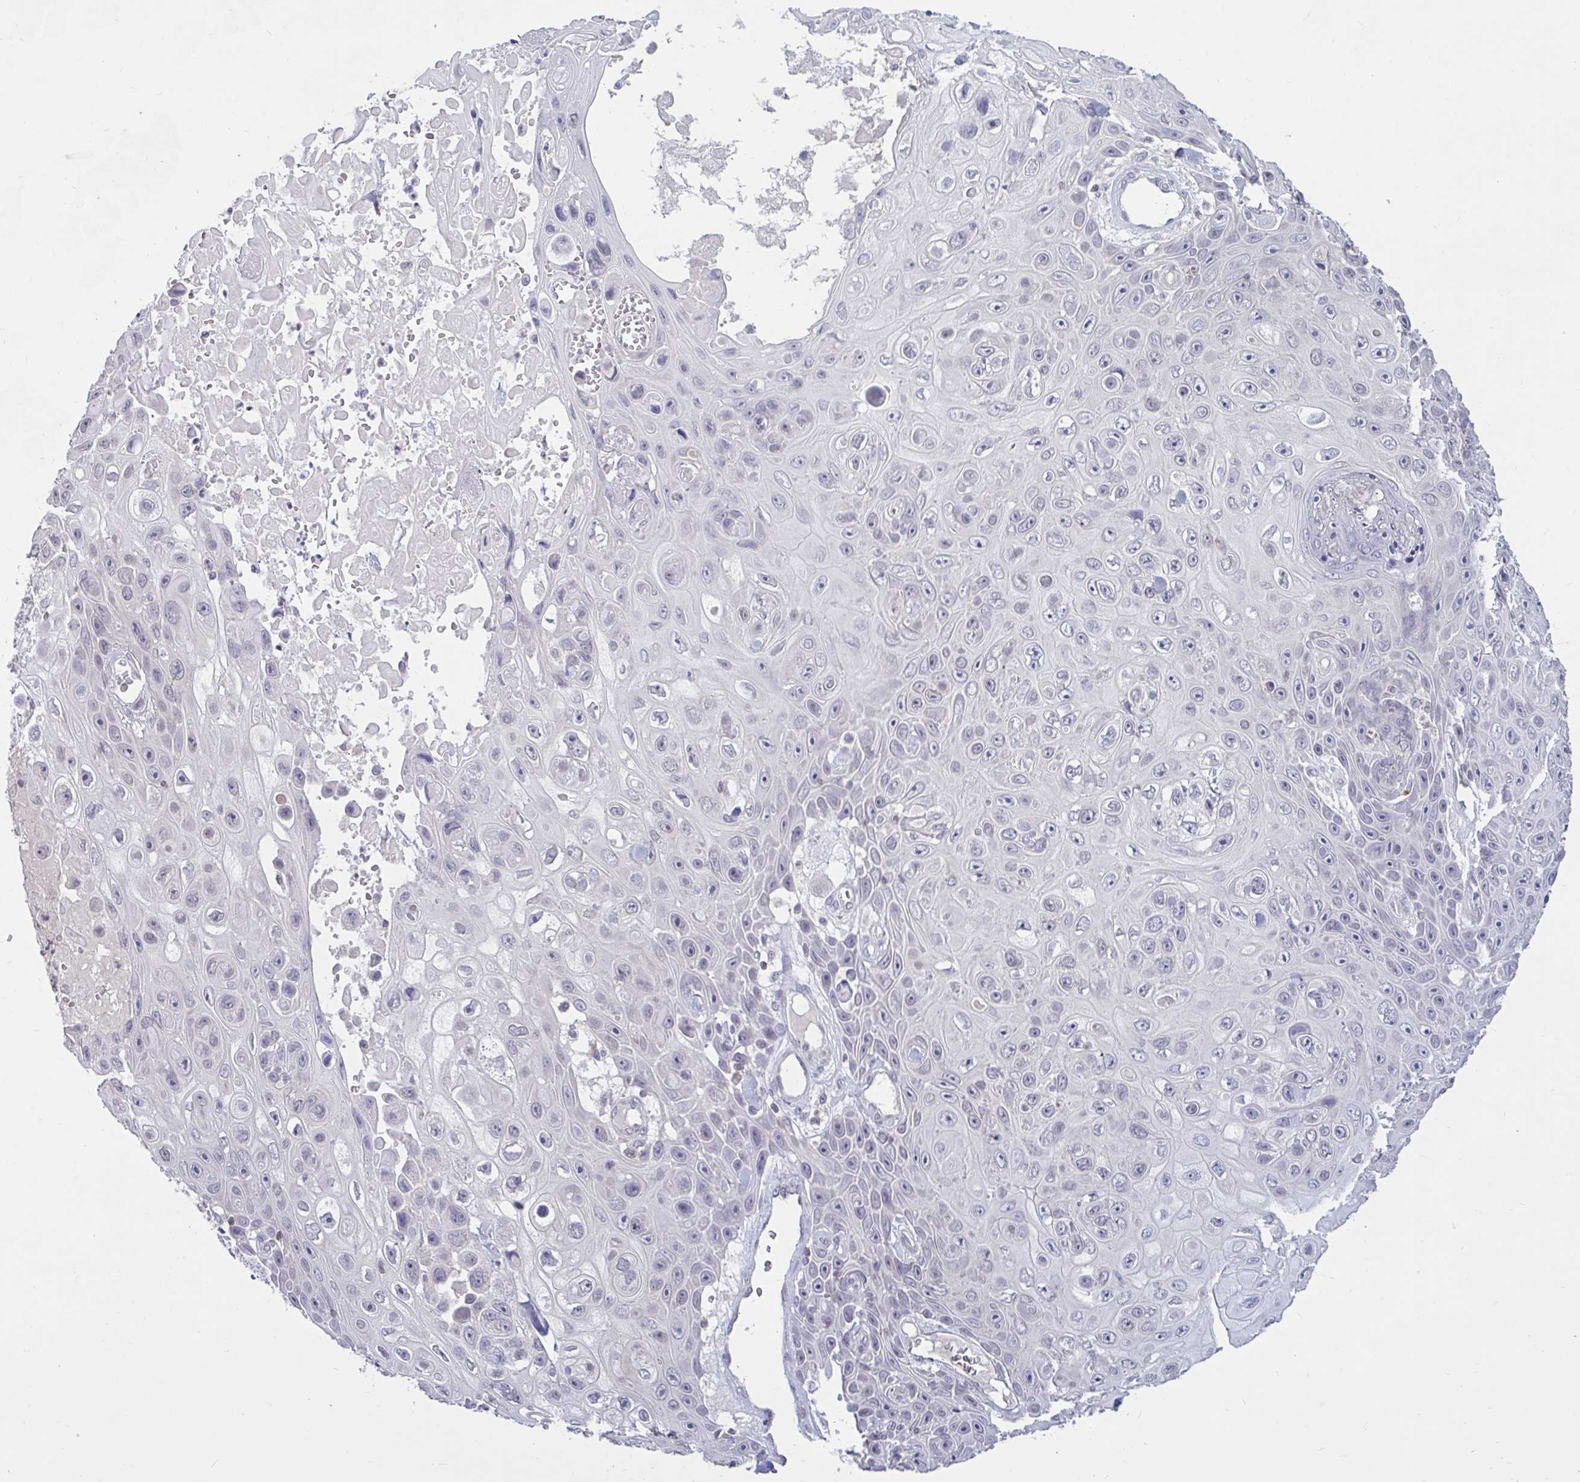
{"staining": {"intensity": "negative", "quantity": "none", "location": "none"}, "tissue": "skin cancer", "cell_type": "Tumor cells", "image_type": "cancer", "snomed": [{"axis": "morphology", "description": "Squamous cell carcinoma, NOS"}, {"axis": "topography", "description": "Skin"}], "caption": "DAB immunohistochemical staining of skin squamous cell carcinoma shows no significant expression in tumor cells.", "gene": "ARPP19", "patient": {"sex": "male", "age": 82}}